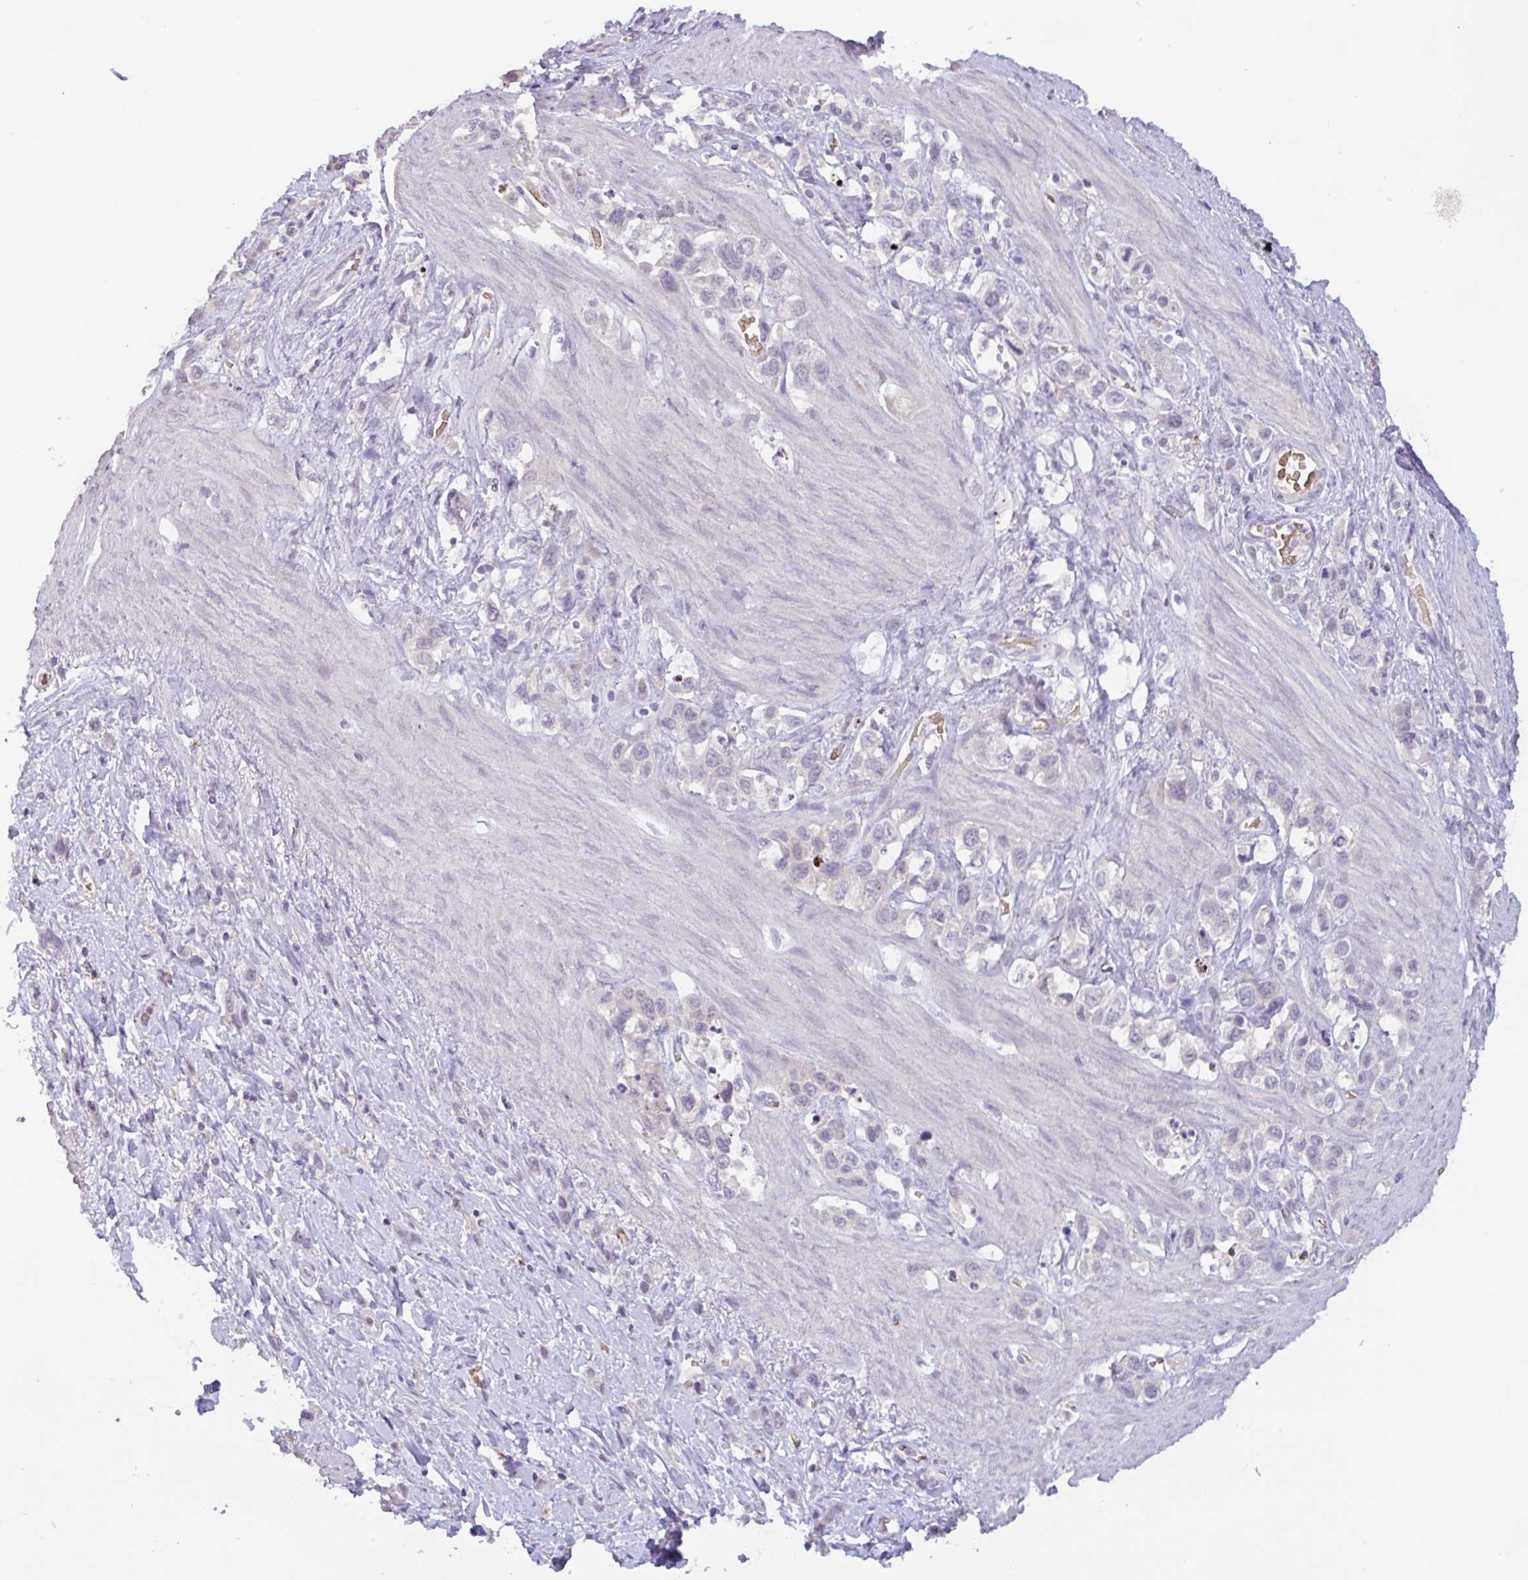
{"staining": {"intensity": "negative", "quantity": "none", "location": "none"}, "tissue": "stomach cancer", "cell_type": "Tumor cells", "image_type": "cancer", "snomed": [{"axis": "morphology", "description": "Adenocarcinoma, NOS"}, {"axis": "topography", "description": "Stomach"}], "caption": "High power microscopy photomicrograph of an immunohistochemistry micrograph of stomach adenocarcinoma, revealing no significant expression in tumor cells.", "gene": "RHAG", "patient": {"sex": "female", "age": 65}}